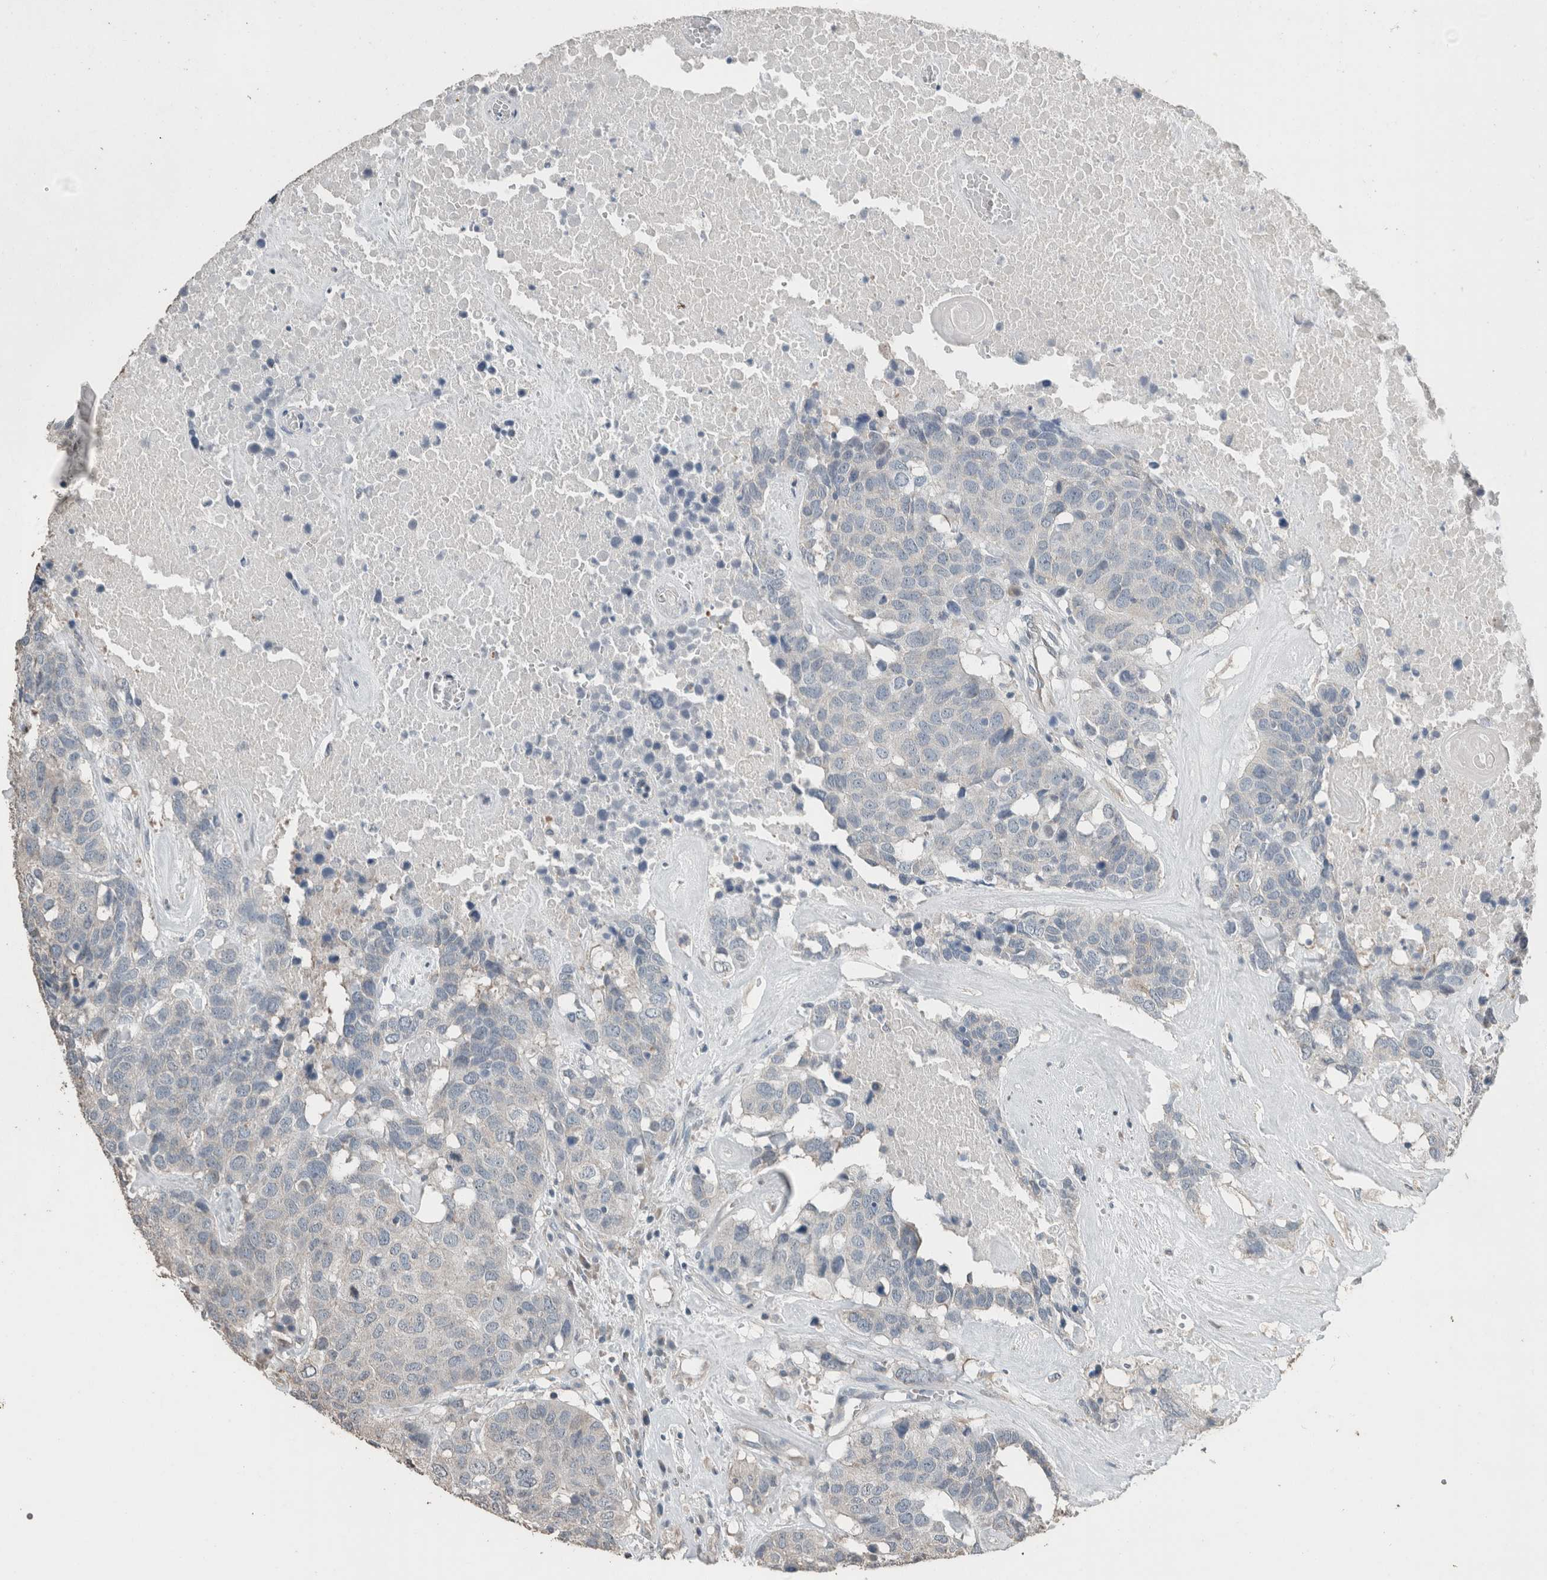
{"staining": {"intensity": "negative", "quantity": "none", "location": "none"}, "tissue": "head and neck cancer", "cell_type": "Tumor cells", "image_type": "cancer", "snomed": [{"axis": "morphology", "description": "Squamous cell carcinoma, NOS"}, {"axis": "topography", "description": "Head-Neck"}], "caption": "An IHC photomicrograph of head and neck cancer is shown. There is no staining in tumor cells of head and neck cancer.", "gene": "ACVR2B", "patient": {"sex": "male", "age": 66}}